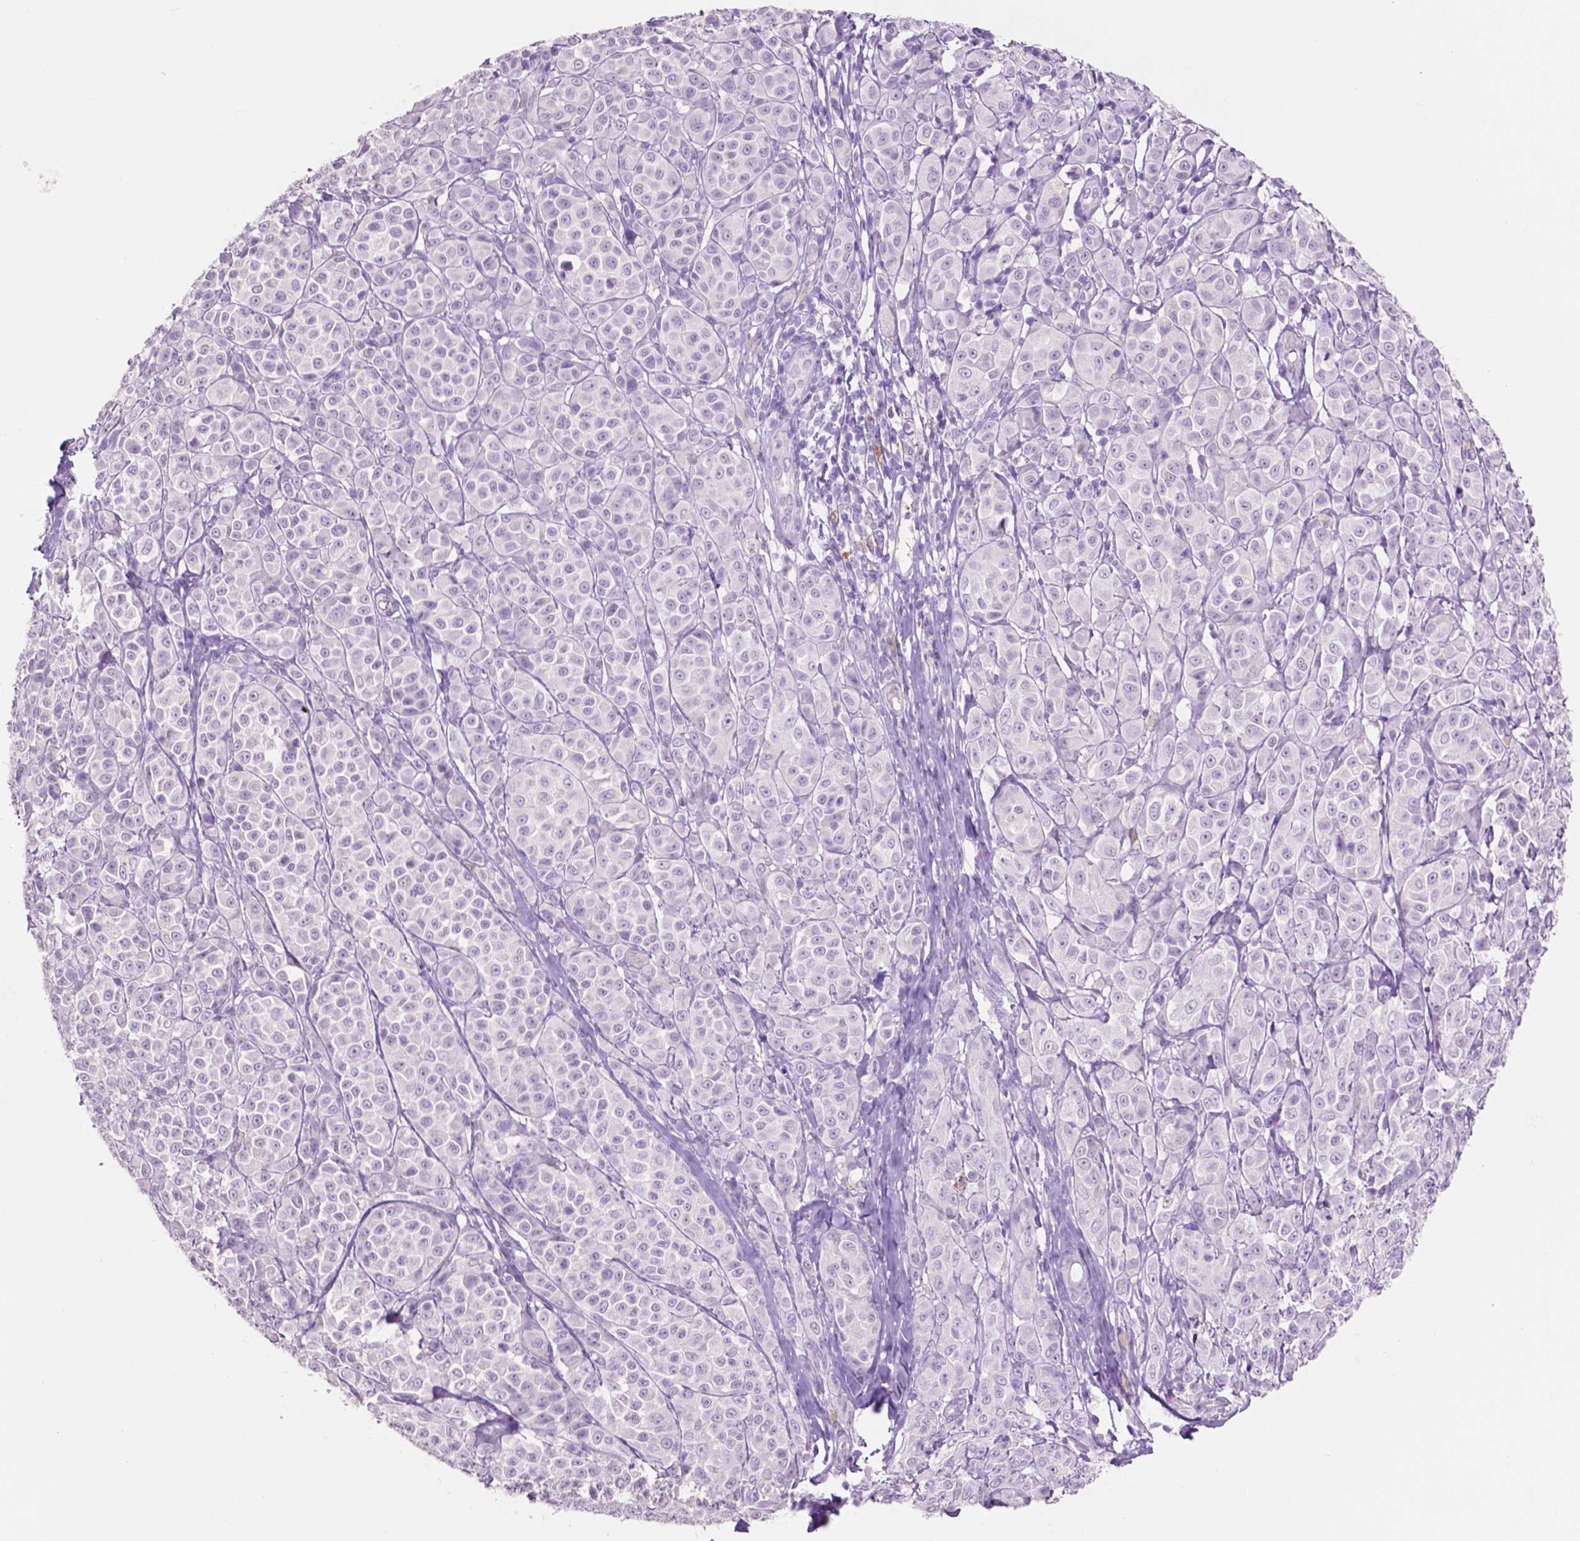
{"staining": {"intensity": "negative", "quantity": "none", "location": "none"}, "tissue": "melanoma", "cell_type": "Tumor cells", "image_type": "cancer", "snomed": [{"axis": "morphology", "description": "Malignant melanoma, NOS"}, {"axis": "topography", "description": "Skin"}], "caption": "Melanoma stained for a protein using immunohistochemistry (IHC) shows no staining tumor cells.", "gene": "IDO1", "patient": {"sex": "male", "age": 89}}